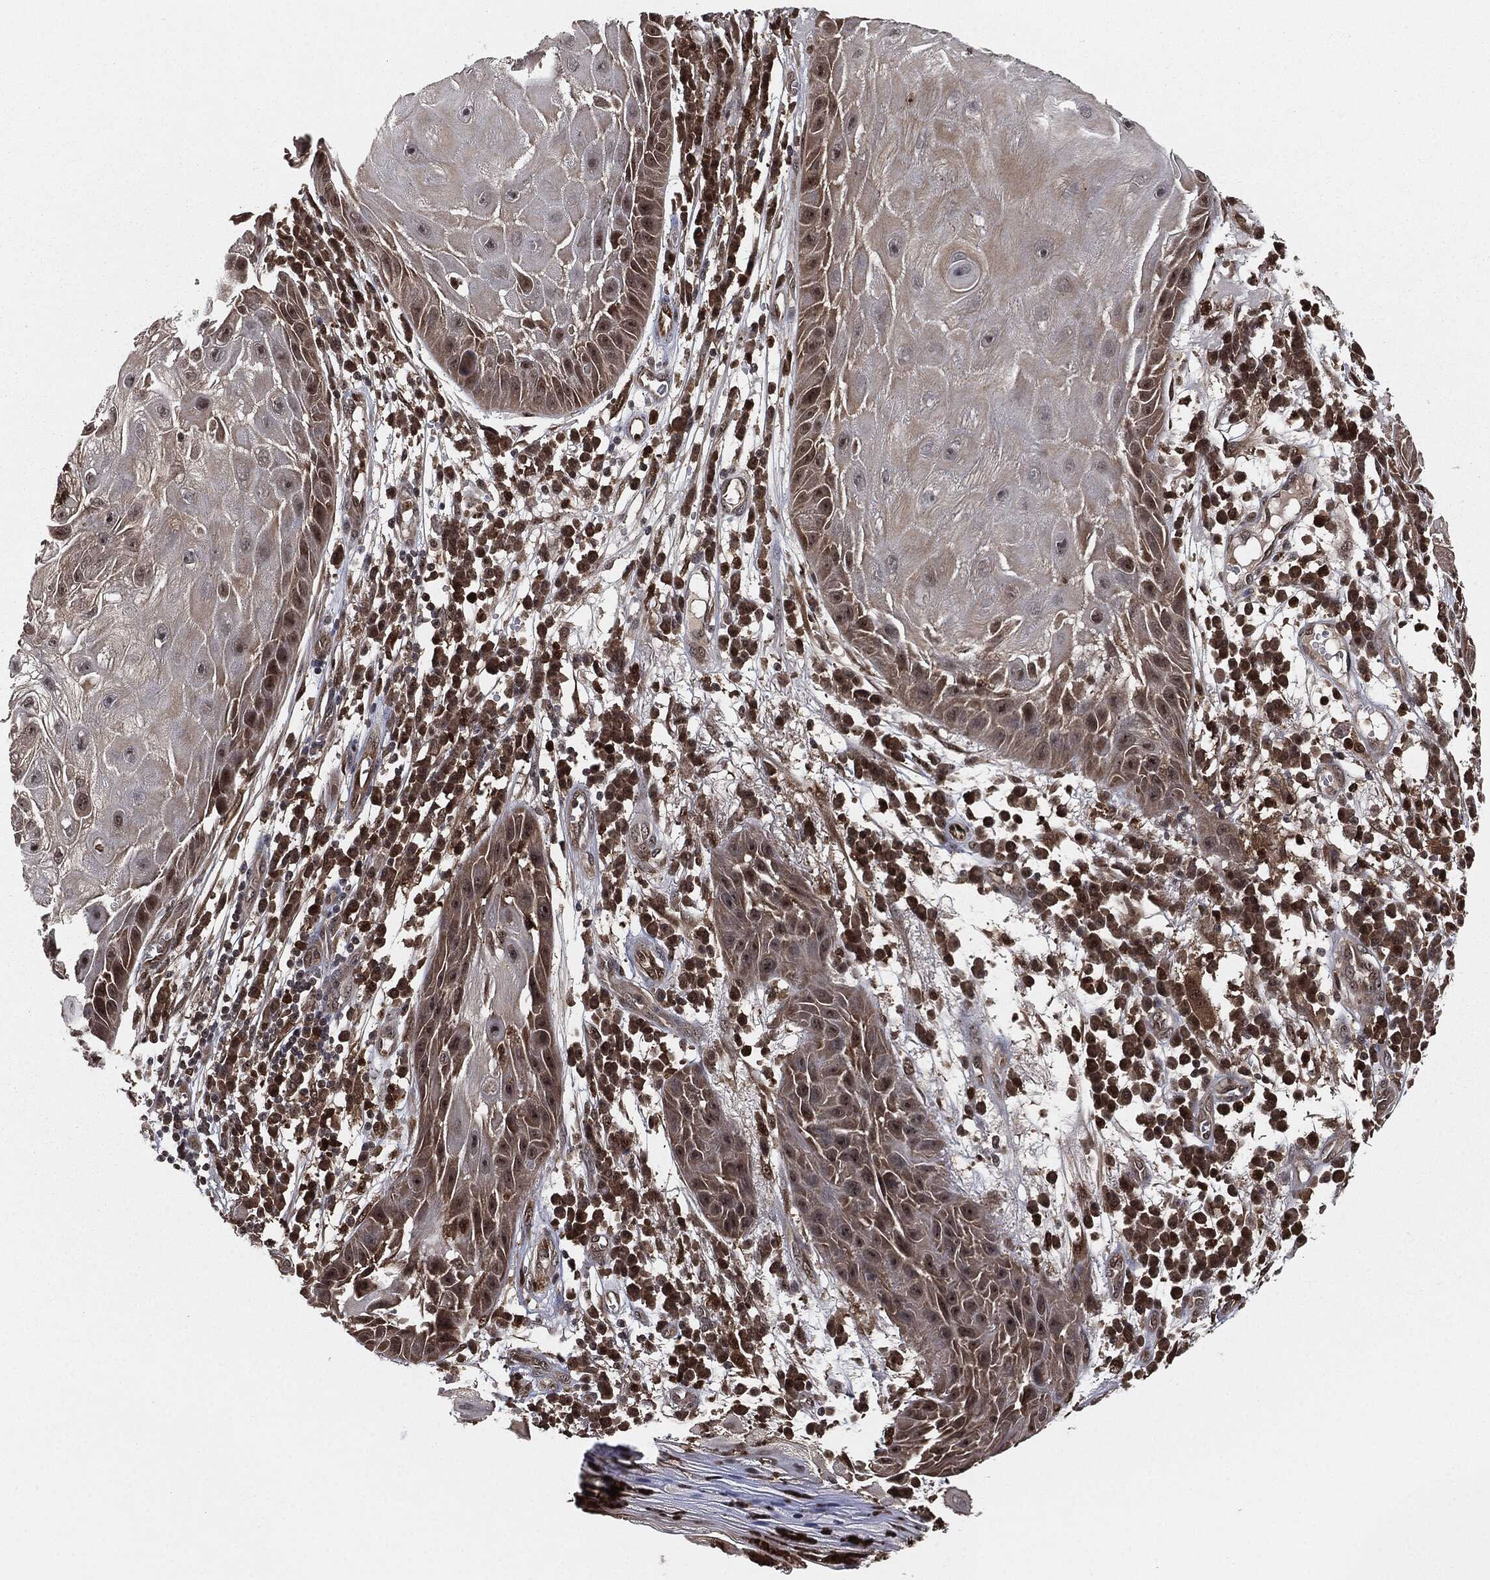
{"staining": {"intensity": "weak", "quantity": "<25%", "location": "cytoplasmic/membranous"}, "tissue": "skin cancer", "cell_type": "Tumor cells", "image_type": "cancer", "snomed": [{"axis": "morphology", "description": "Normal tissue, NOS"}, {"axis": "morphology", "description": "Squamous cell carcinoma, NOS"}, {"axis": "topography", "description": "Skin"}], "caption": "This is an IHC histopathology image of human skin cancer (squamous cell carcinoma). There is no positivity in tumor cells.", "gene": "CAPRIN2", "patient": {"sex": "male", "age": 79}}